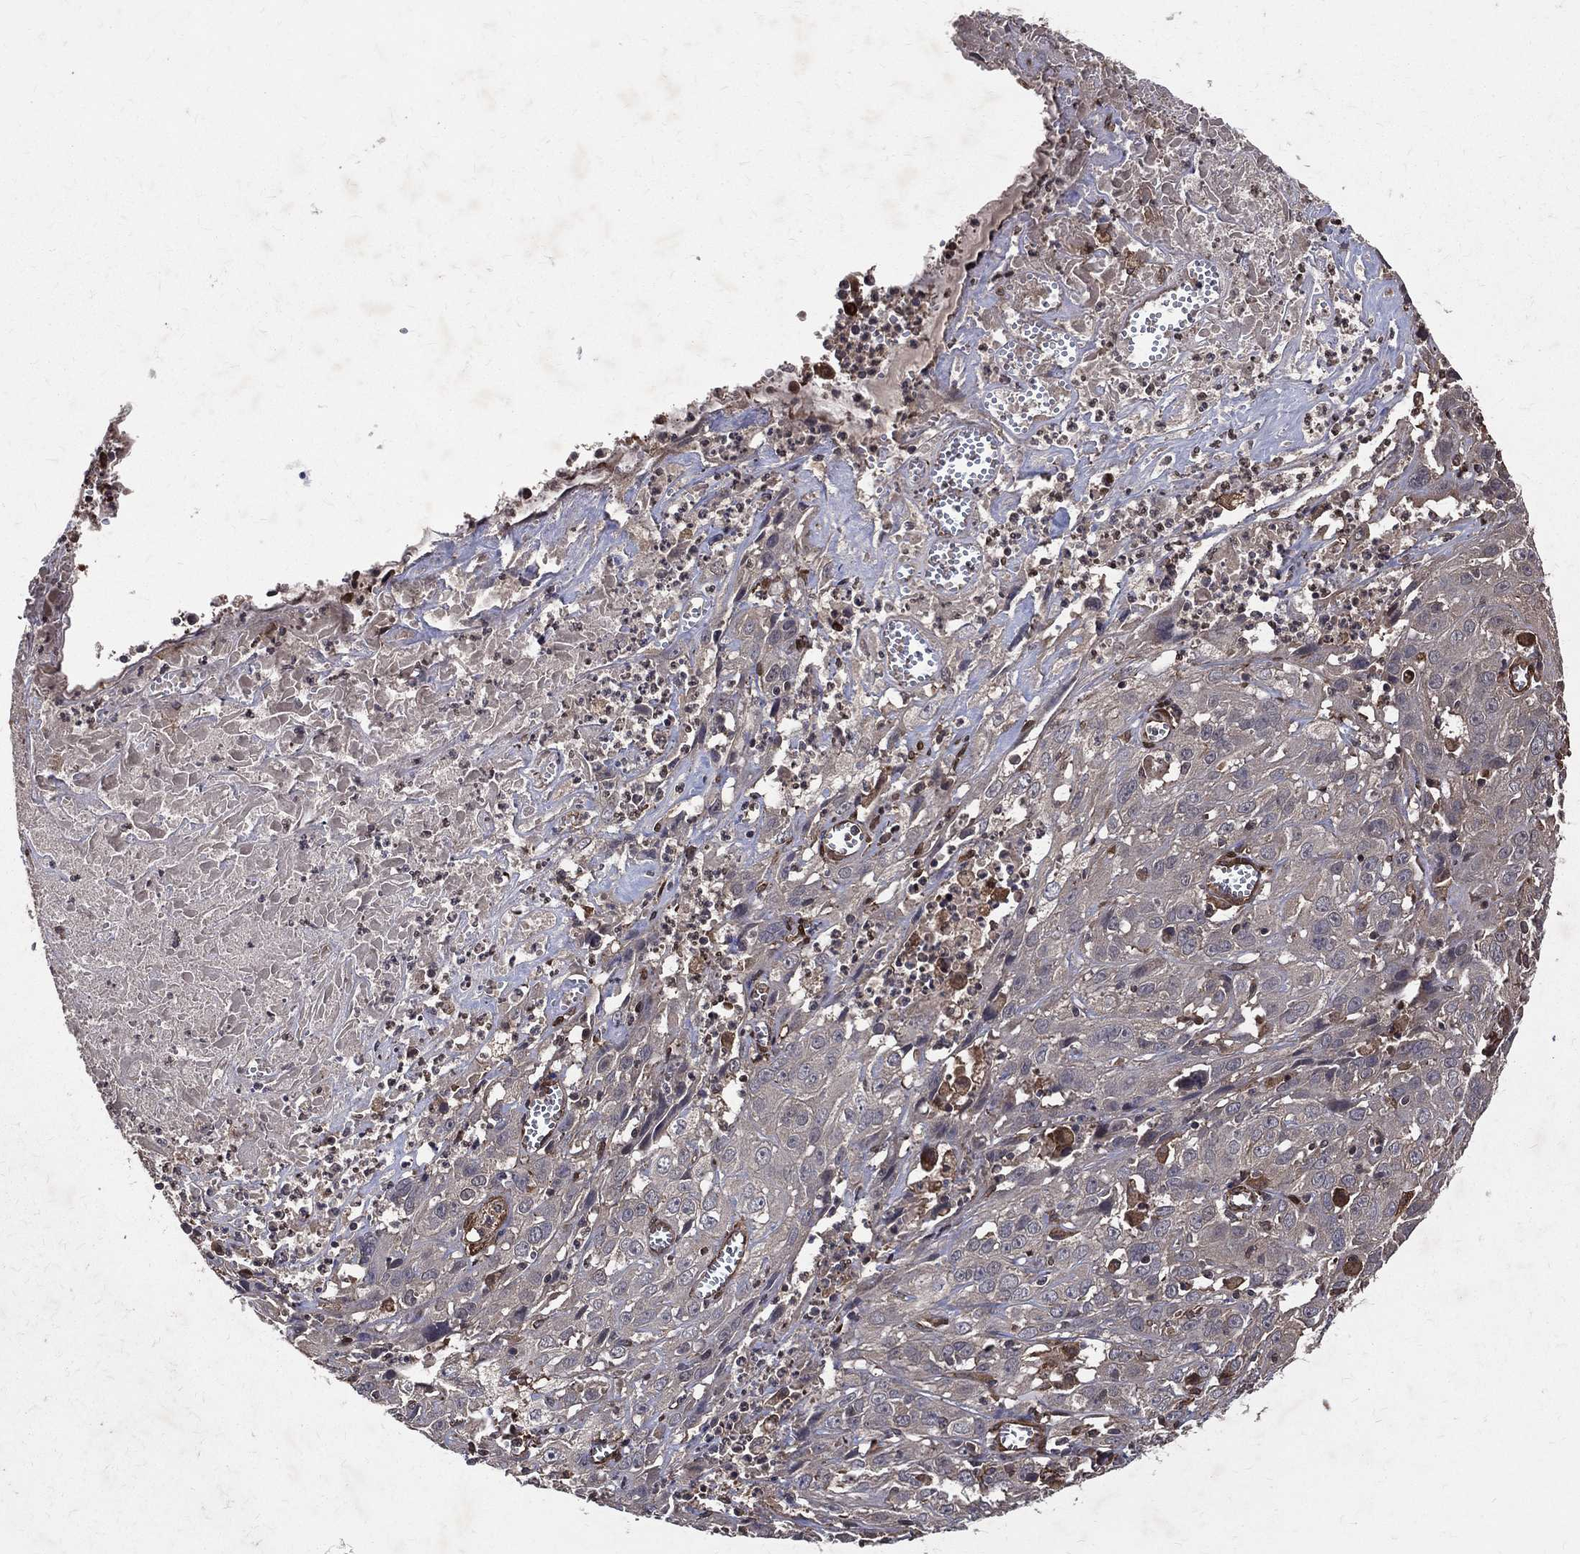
{"staining": {"intensity": "negative", "quantity": "none", "location": "none"}, "tissue": "cervical cancer", "cell_type": "Tumor cells", "image_type": "cancer", "snomed": [{"axis": "morphology", "description": "Squamous cell carcinoma, NOS"}, {"axis": "topography", "description": "Cervix"}], "caption": "IHC of squamous cell carcinoma (cervical) displays no positivity in tumor cells.", "gene": "DPYSL2", "patient": {"sex": "female", "age": 32}}